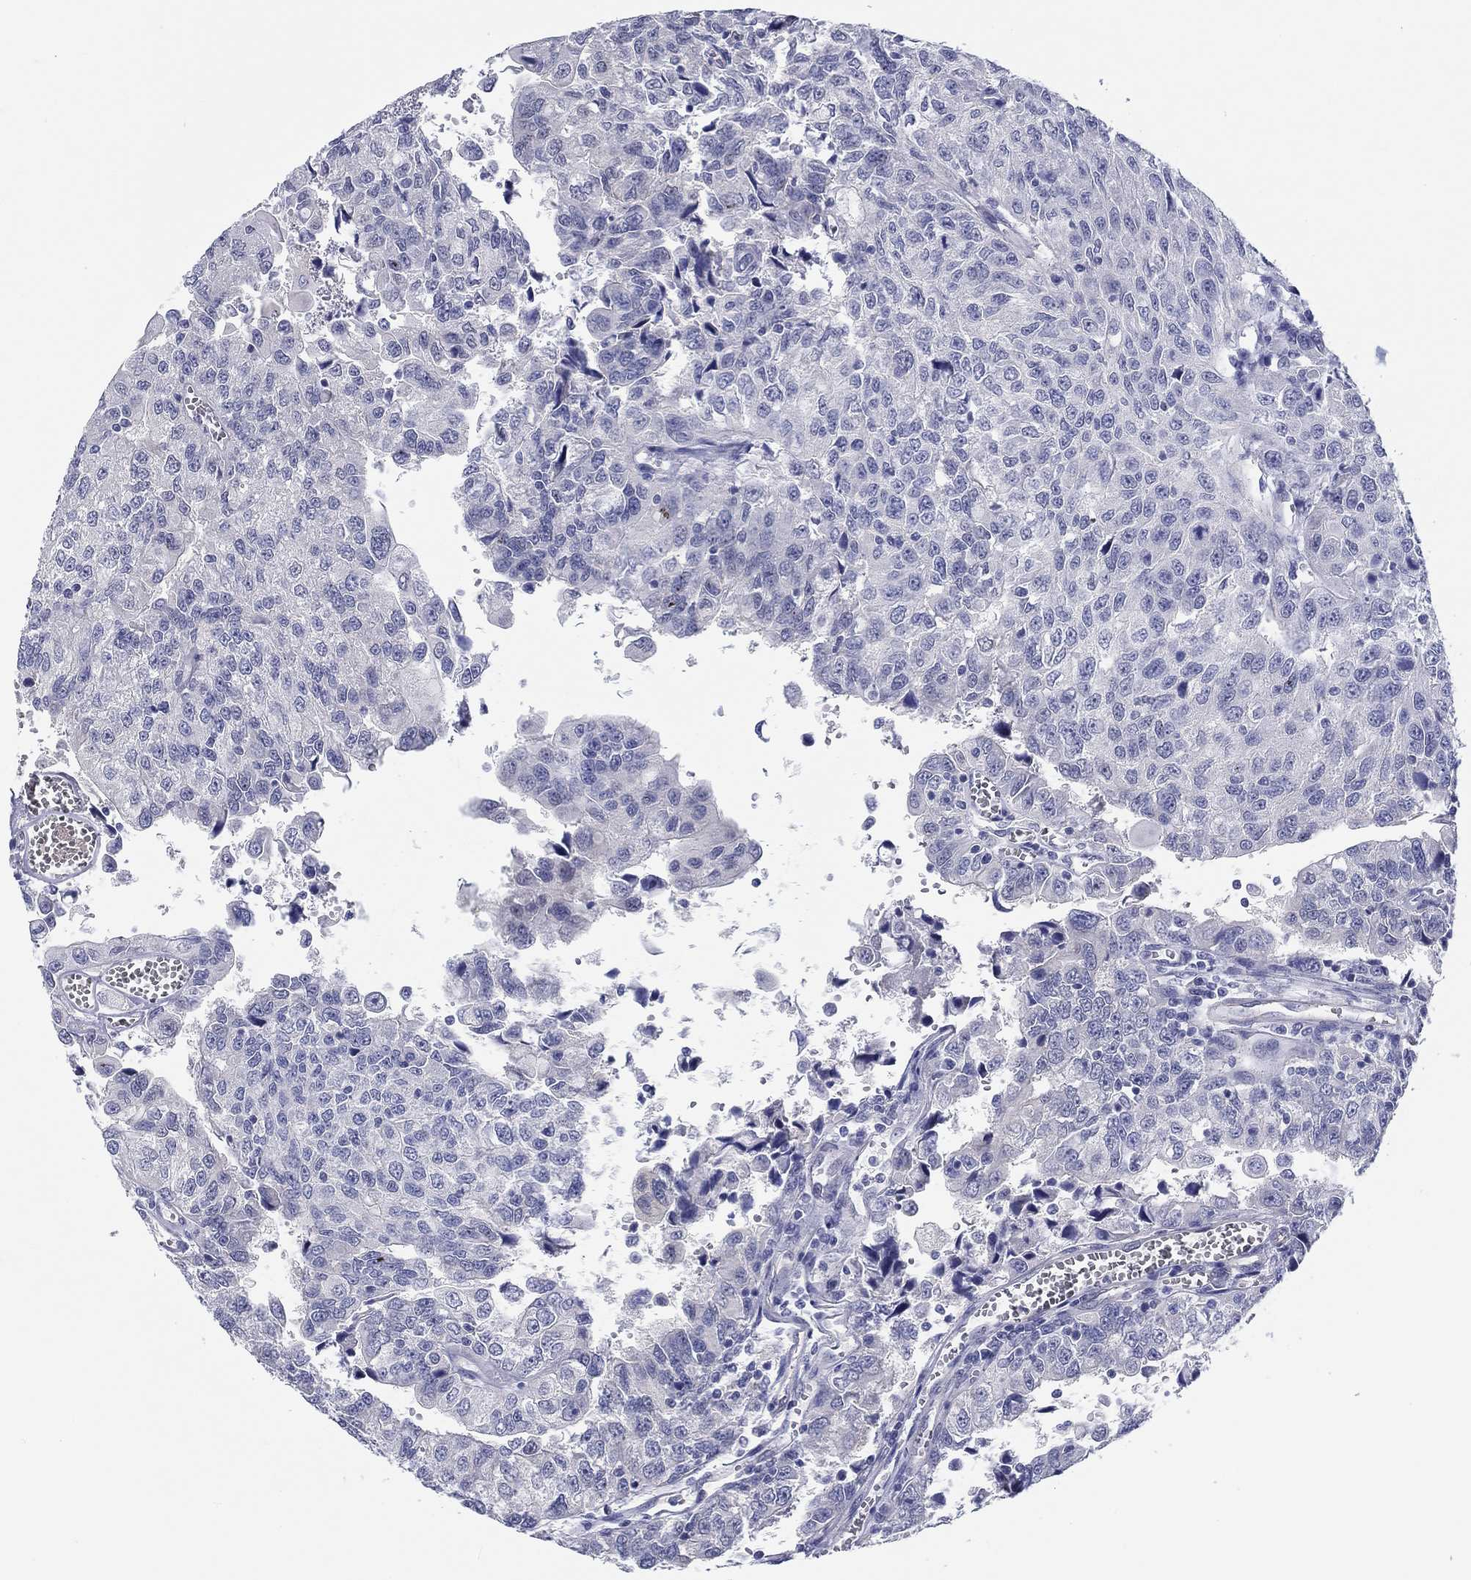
{"staining": {"intensity": "negative", "quantity": "none", "location": "none"}, "tissue": "urothelial cancer", "cell_type": "Tumor cells", "image_type": "cancer", "snomed": [{"axis": "morphology", "description": "Urothelial carcinoma, NOS"}, {"axis": "morphology", "description": "Urothelial carcinoma, High grade"}, {"axis": "topography", "description": "Urinary bladder"}], "caption": "Urothelial cancer was stained to show a protein in brown. There is no significant expression in tumor cells.", "gene": "CRYGD", "patient": {"sex": "female", "age": 73}}